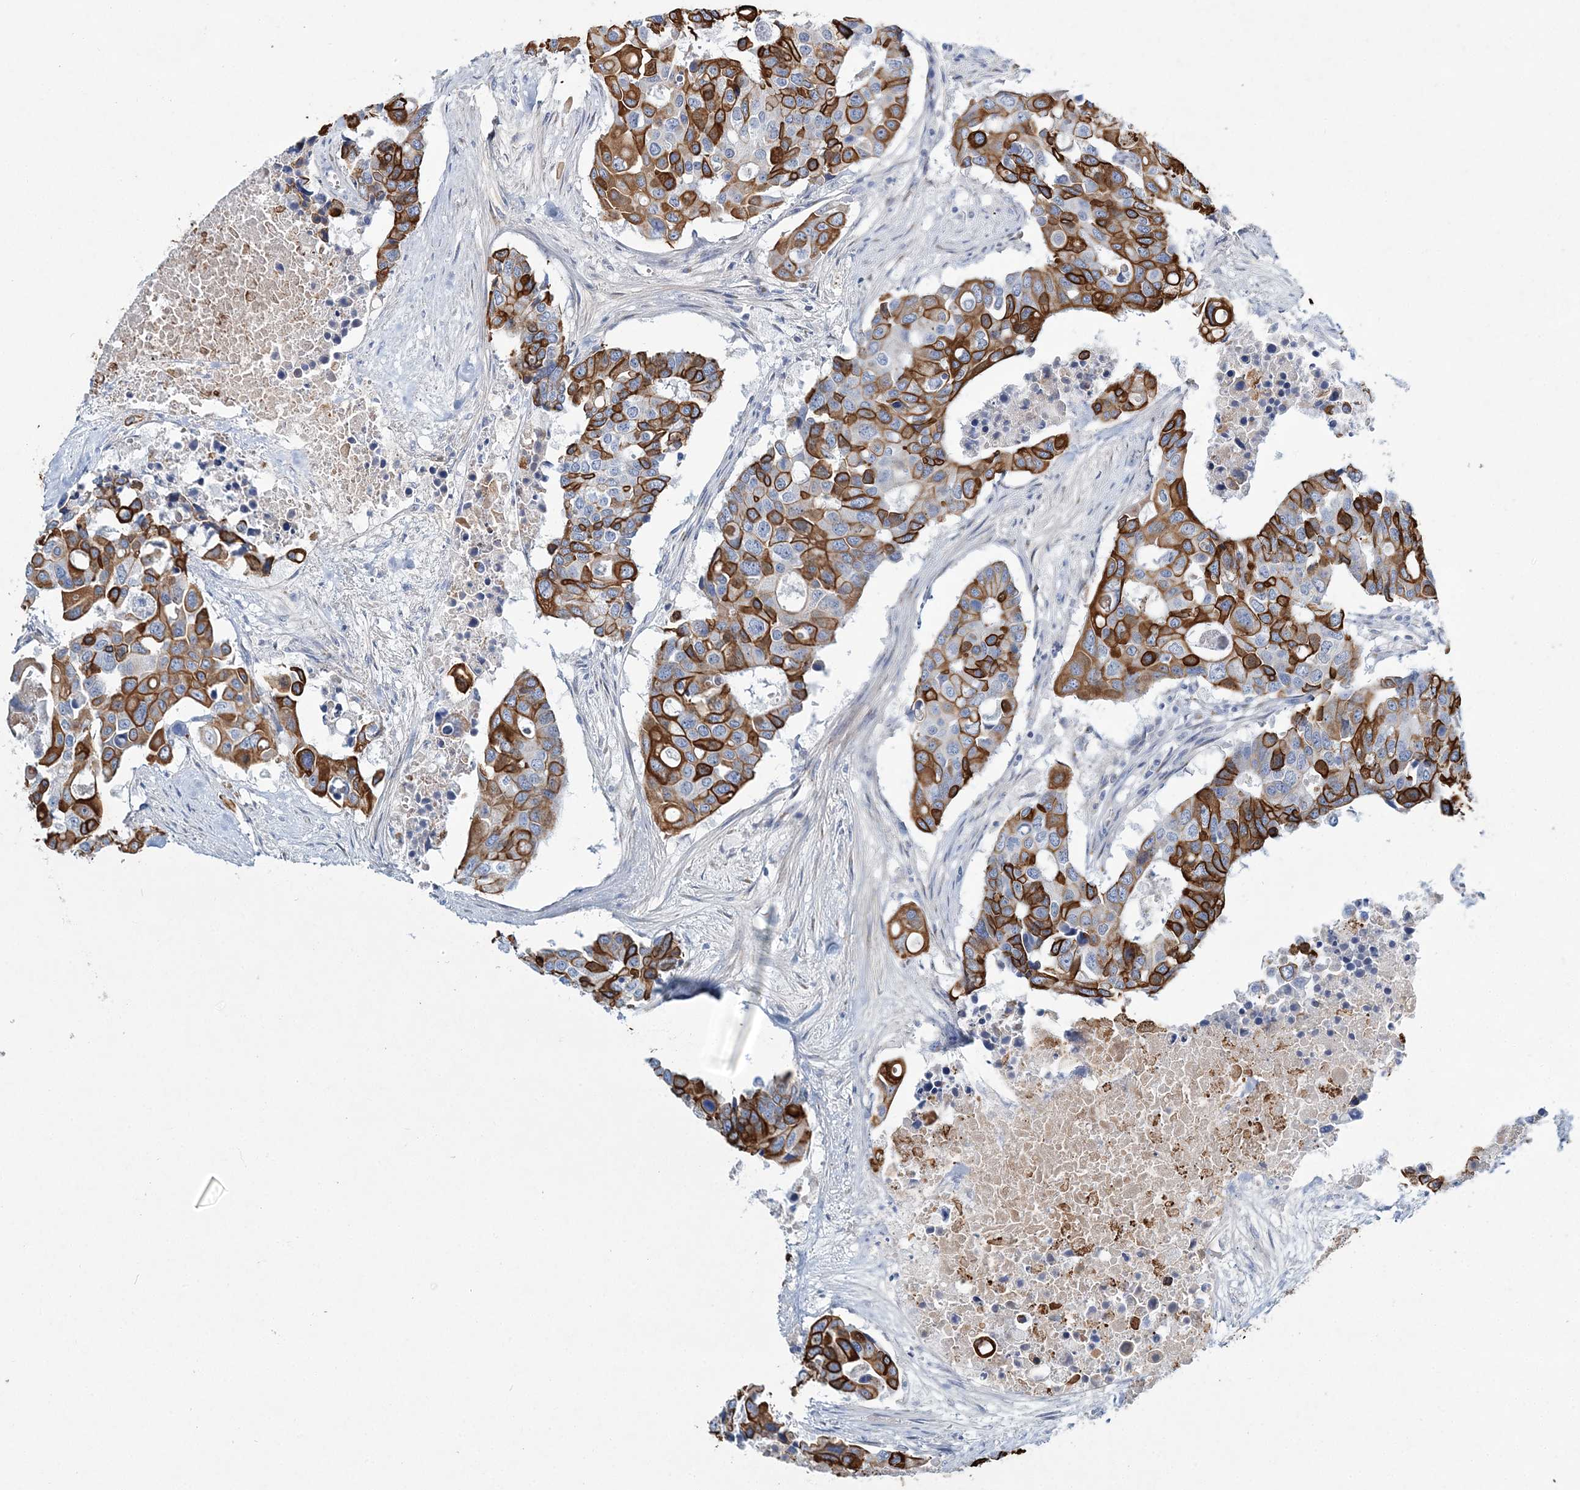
{"staining": {"intensity": "strong", "quantity": "25%-75%", "location": "cytoplasmic/membranous"}, "tissue": "colorectal cancer", "cell_type": "Tumor cells", "image_type": "cancer", "snomed": [{"axis": "morphology", "description": "Adenocarcinoma, NOS"}, {"axis": "topography", "description": "Colon"}], "caption": "DAB (3,3'-diaminobenzidine) immunohistochemical staining of human adenocarcinoma (colorectal) reveals strong cytoplasmic/membranous protein expression in about 25%-75% of tumor cells. (DAB = brown stain, brightfield microscopy at high magnification).", "gene": "ADGRL1", "patient": {"sex": "male", "age": 77}}